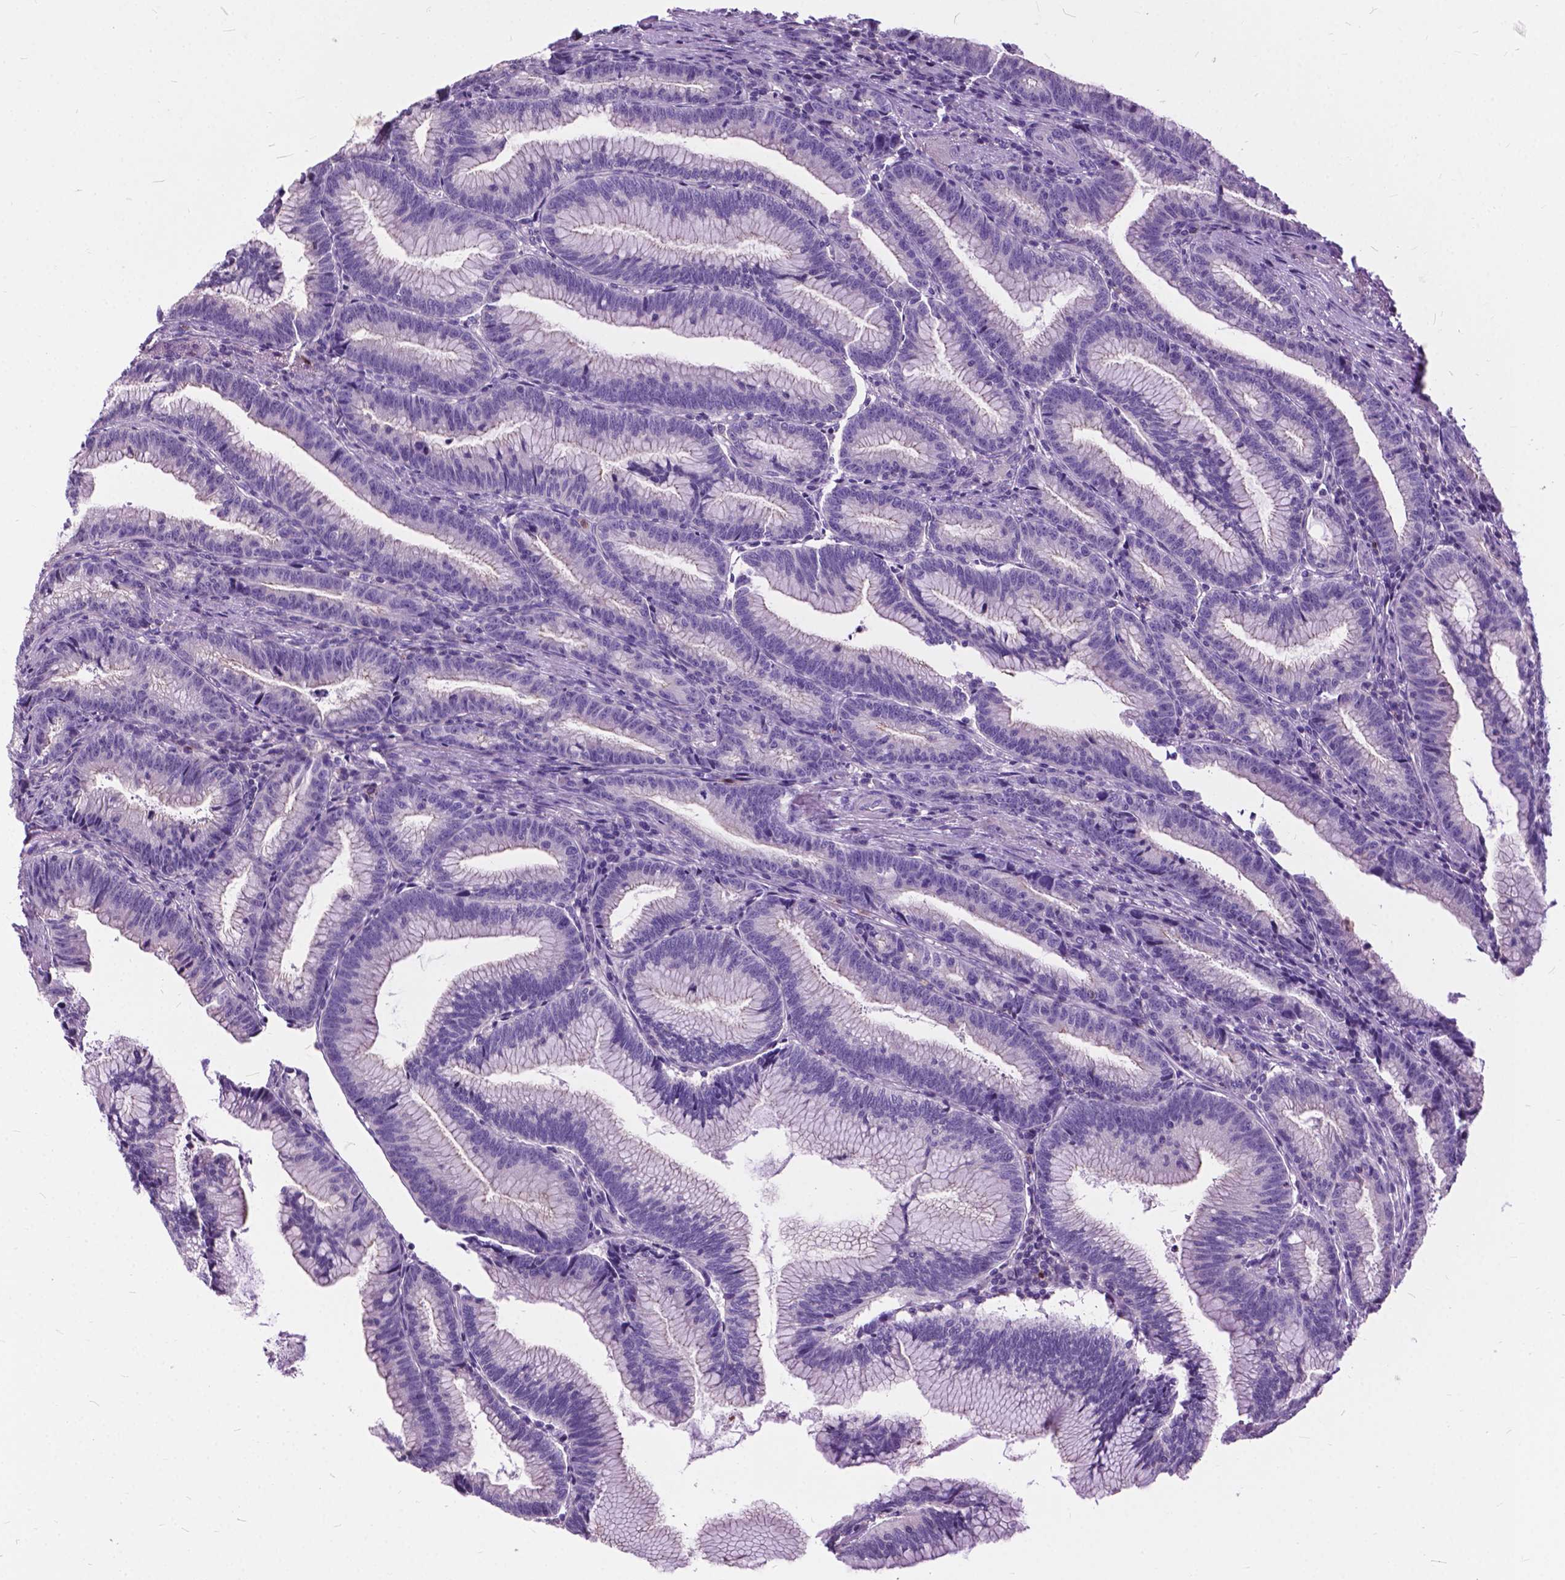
{"staining": {"intensity": "moderate", "quantity": "<25%", "location": "cytoplasmic/membranous"}, "tissue": "colorectal cancer", "cell_type": "Tumor cells", "image_type": "cancer", "snomed": [{"axis": "morphology", "description": "Adenocarcinoma, NOS"}, {"axis": "topography", "description": "Colon"}], "caption": "Protein staining by immunohistochemistry (IHC) demonstrates moderate cytoplasmic/membranous positivity in about <25% of tumor cells in adenocarcinoma (colorectal). The staining is performed using DAB brown chromogen to label protein expression. The nuclei are counter-stained blue using hematoxylin.", "gene": "PRR35", "patient": {"sex": "female", "age": 78}}